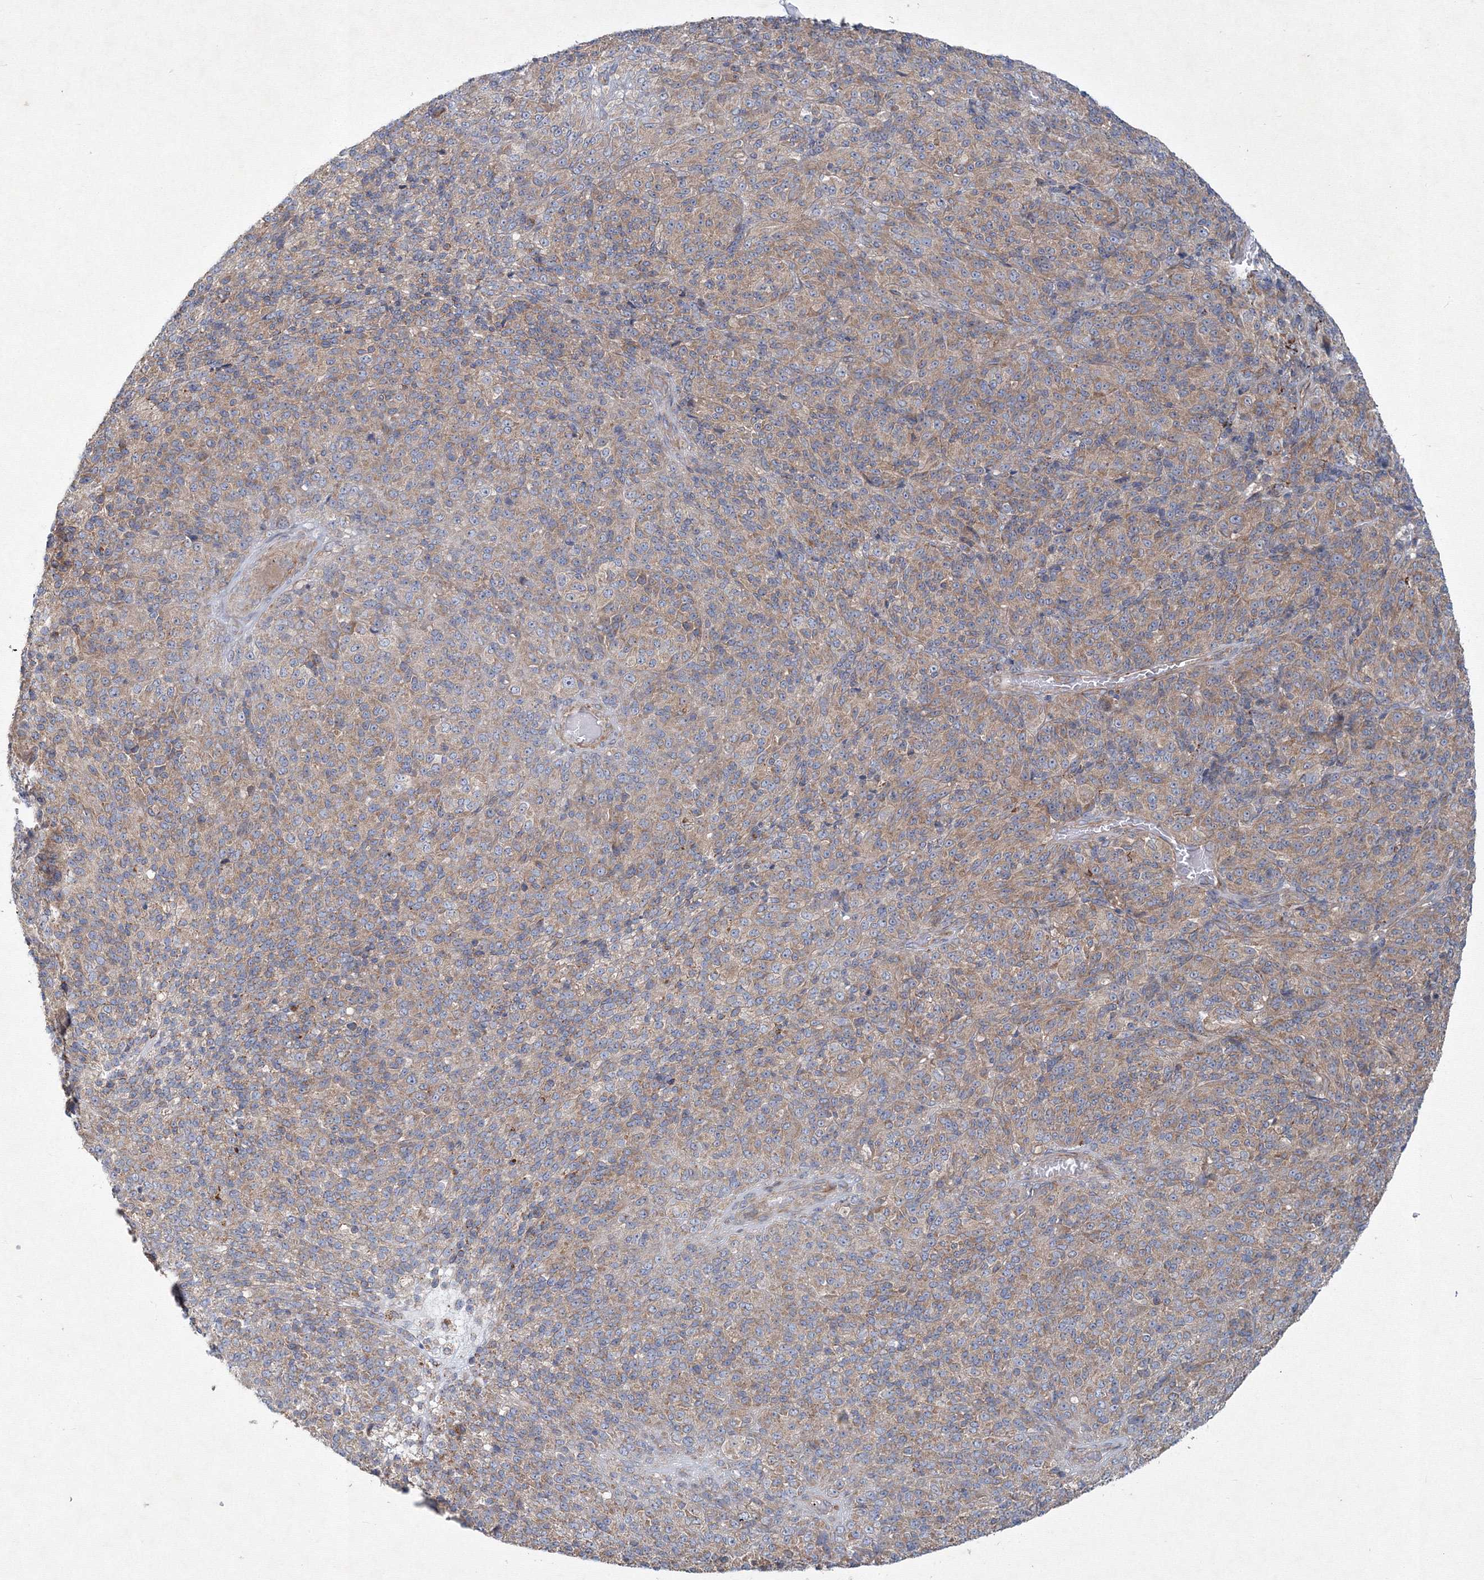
{"staining": {"intensity": "moderate", "quantity": "25%-75%", "location": "cytoplasmic/membranous"}, "tissue": "melanoma", "cell_type": "Tumor cells", "image_type": "cancer", "snomed": [{"axis": "morphology", "description": "Malignant melanoma, Metastatic site"}, {"axis": "topography", "description": "Brain"}], "caption": "Brown immunohistochemical staining in human malignant melanoma (metastatic site) shows moderate cytoplasmic/membranous expression in approximately 25%-75% of tumor cells.", "gene": "WDR49", "patient": {"sex": "female", "age": 56}}